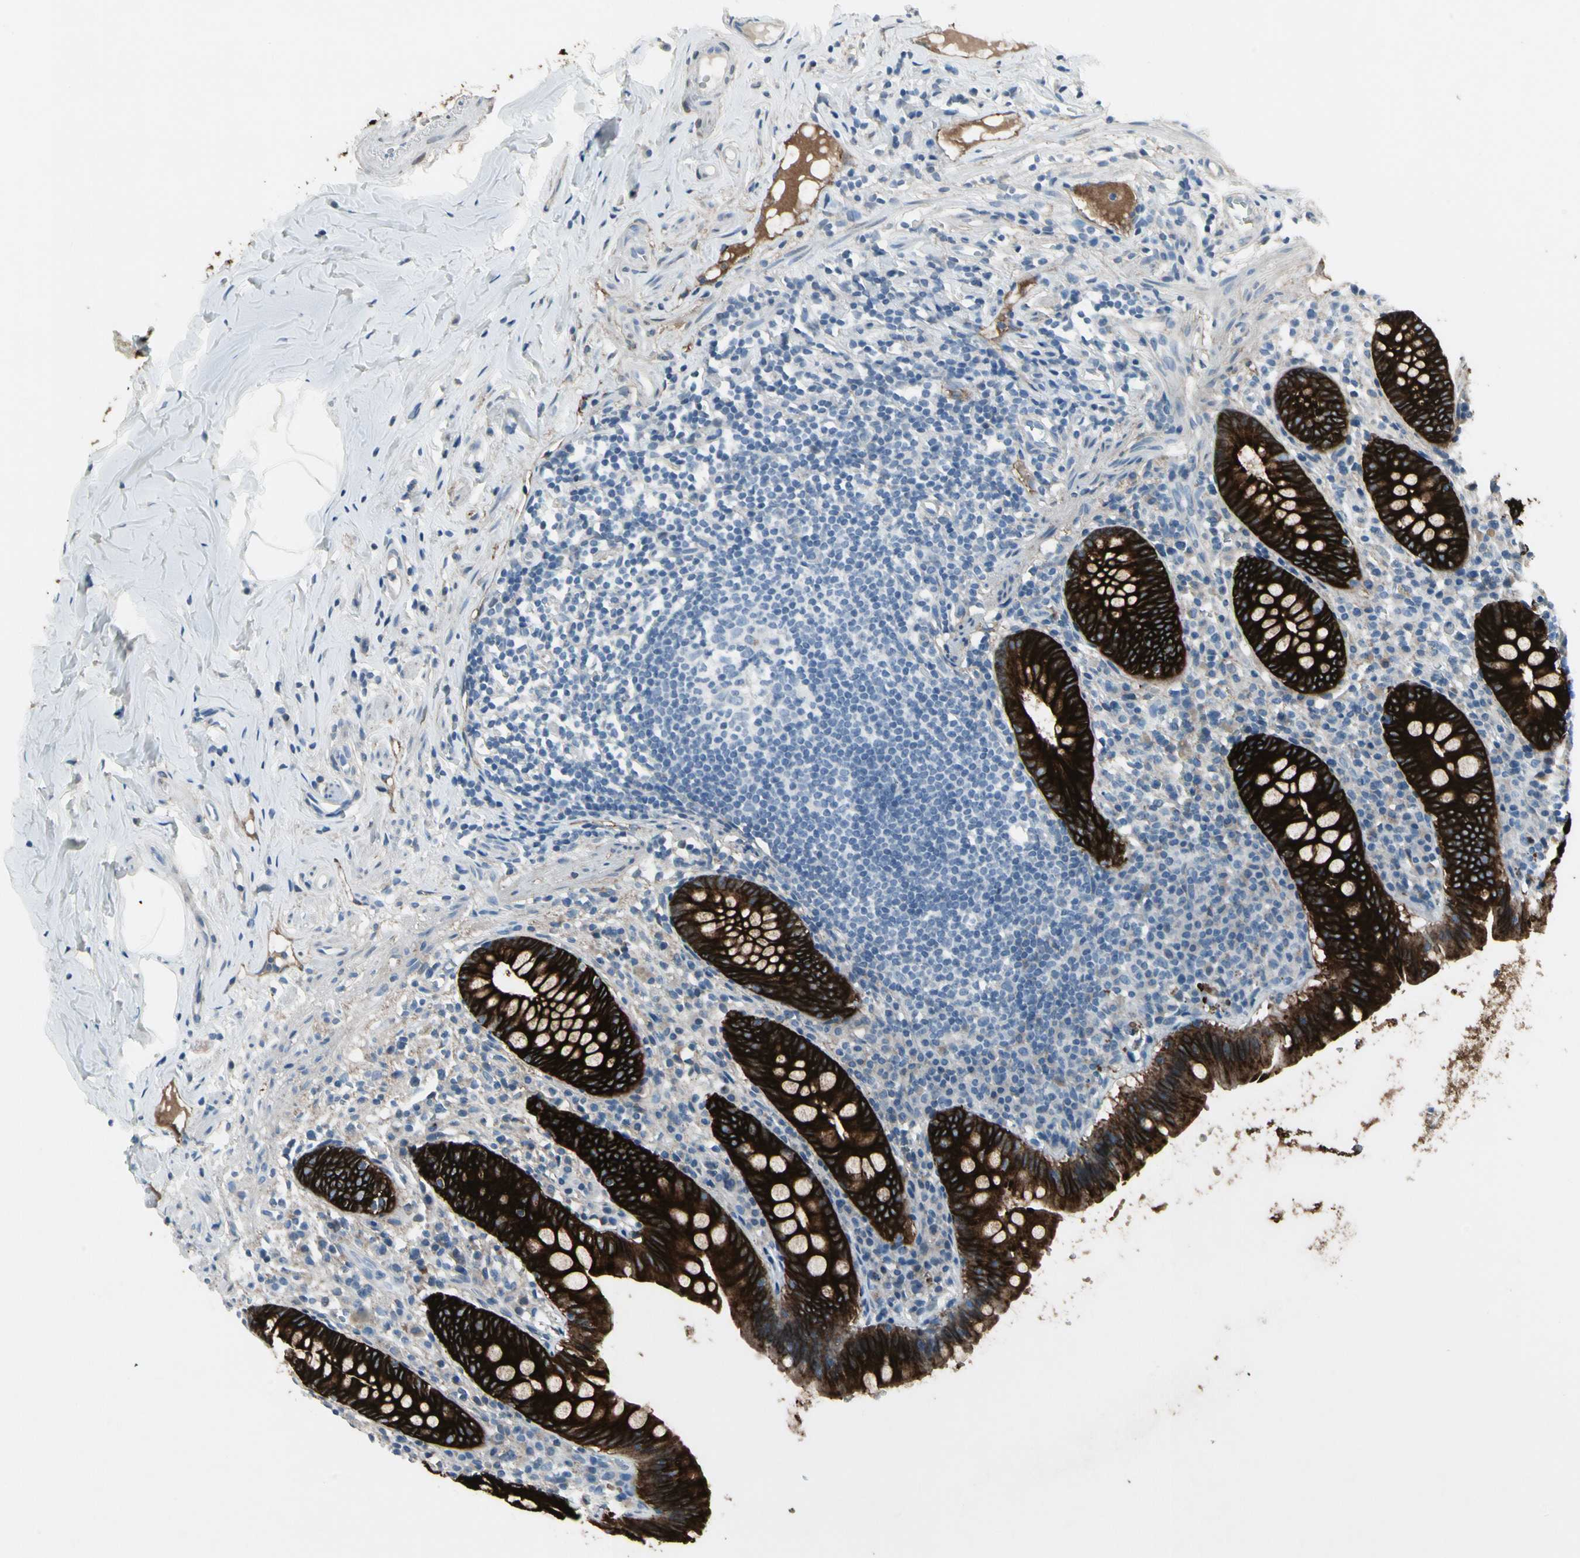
{"staining": {"intensity": "strong", "quantity": ">75%", "location": "cytoplasmic/membranous"}, "tissue": "appendix", "cell_type": "Glandular cells", "image_type": "normal", "snomed": [{"axis": "morphology", "description": "Normal tissue, NOS"}, {"axis": "topography", "description": "Appendix"}], "caption": "Immunohistochemistry (IHC) micrograph of normal appendix stained for a protein (brown), which reveals high levels of strong cytoplasmic/membranous positivity in about >75% of glandular cells.", "gene": "PIGR", "patient": {"sex": "male", "age": 52}}